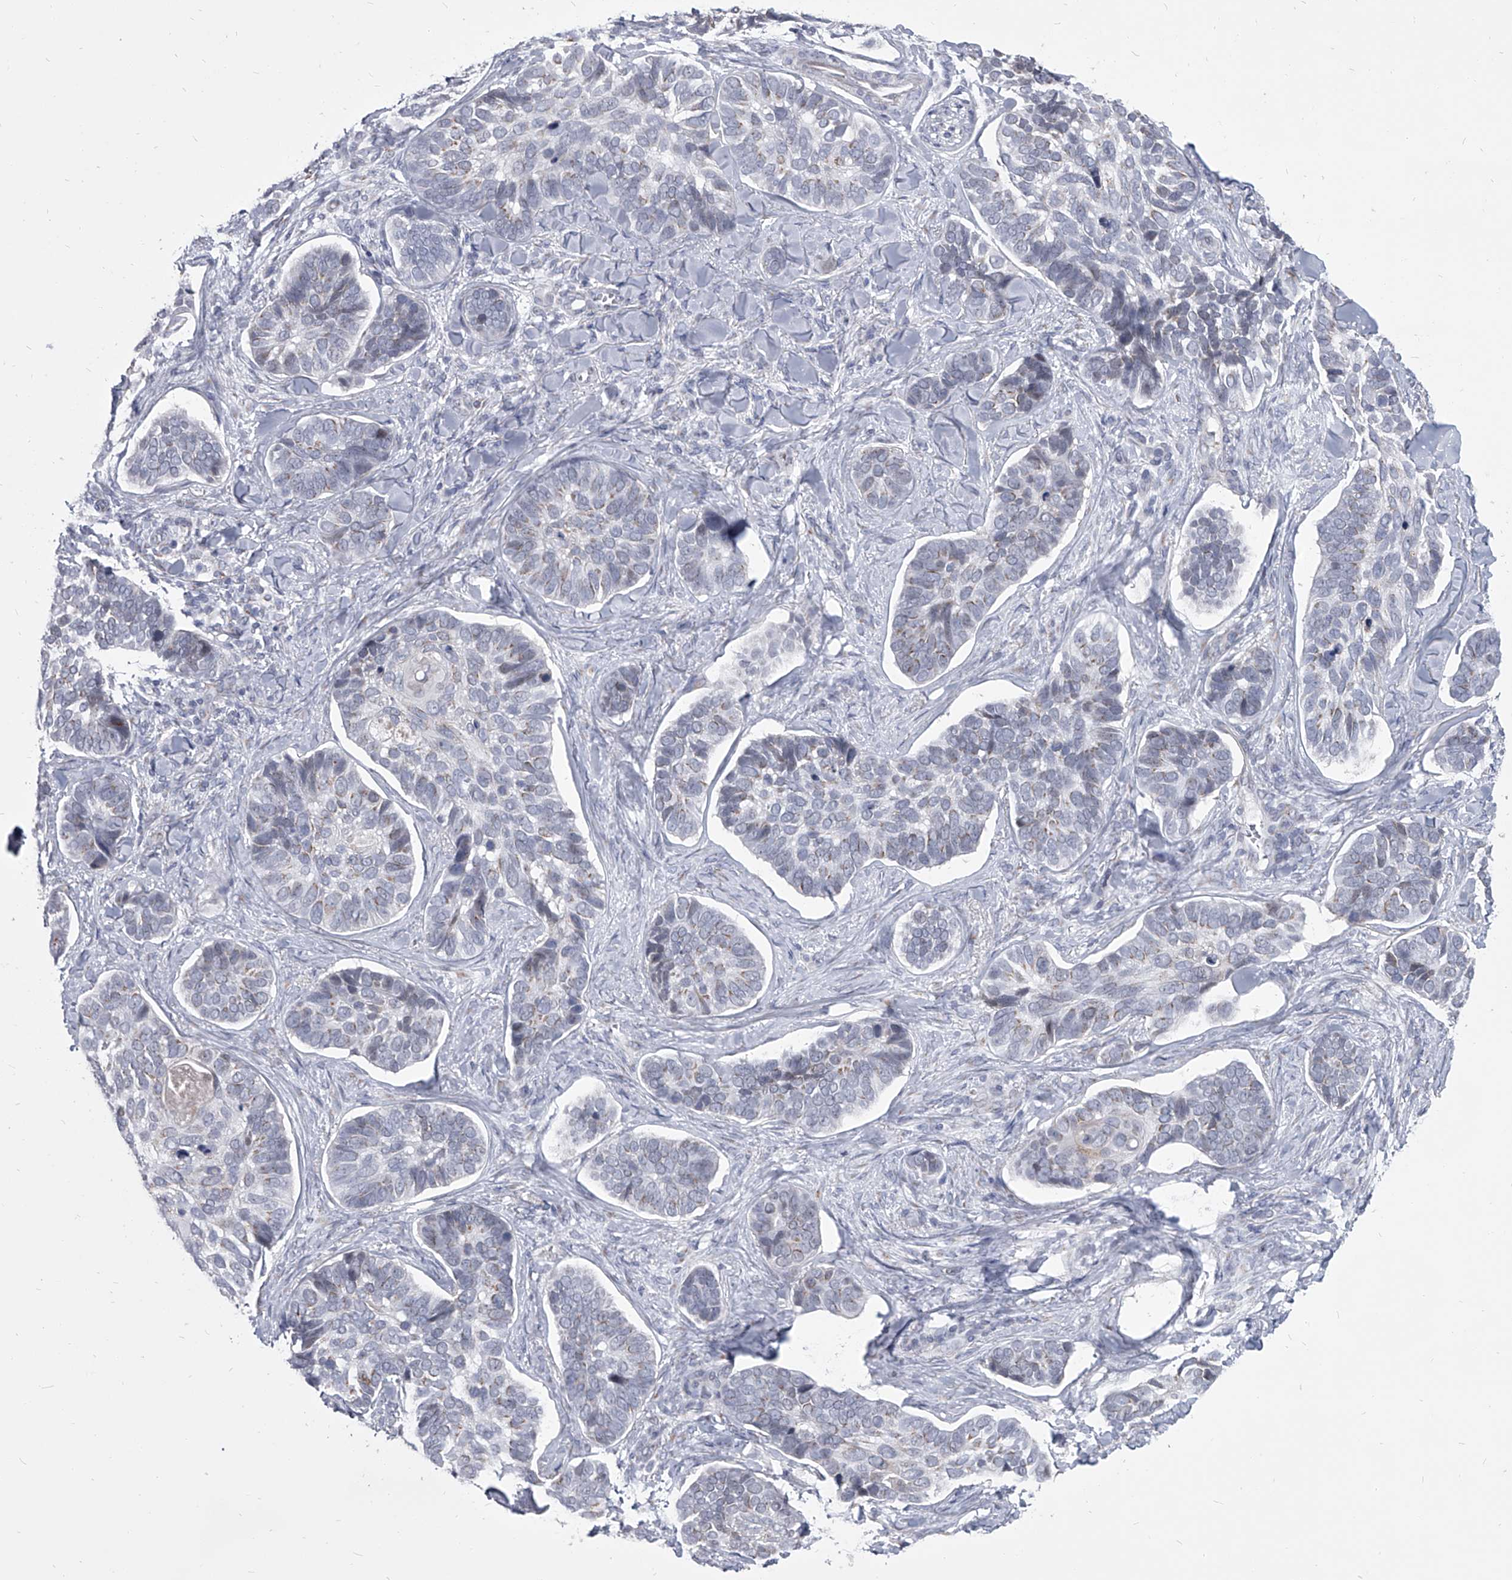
{"staining": {"intensity": "moderate", "quantity": "<25%", "location": "cytoplasmic/membranous"}, "tissue": "skin cancer", "cell_type": "Tumor cells", "image_type": "cancer", "snomed": [{"axis": "morphology", "description": "Basal cell carcinoma"}, {"axis": "topography", "description": "Skin"}], "caption": "Human basal cell carcinoma (skin) stained for a protein (brown) displays moderate cytoplasmic/membranous positive expression in about <25% of tumor cells.", "gene": "EVA1C", "patient": {"sex": "male", "age": 62}}